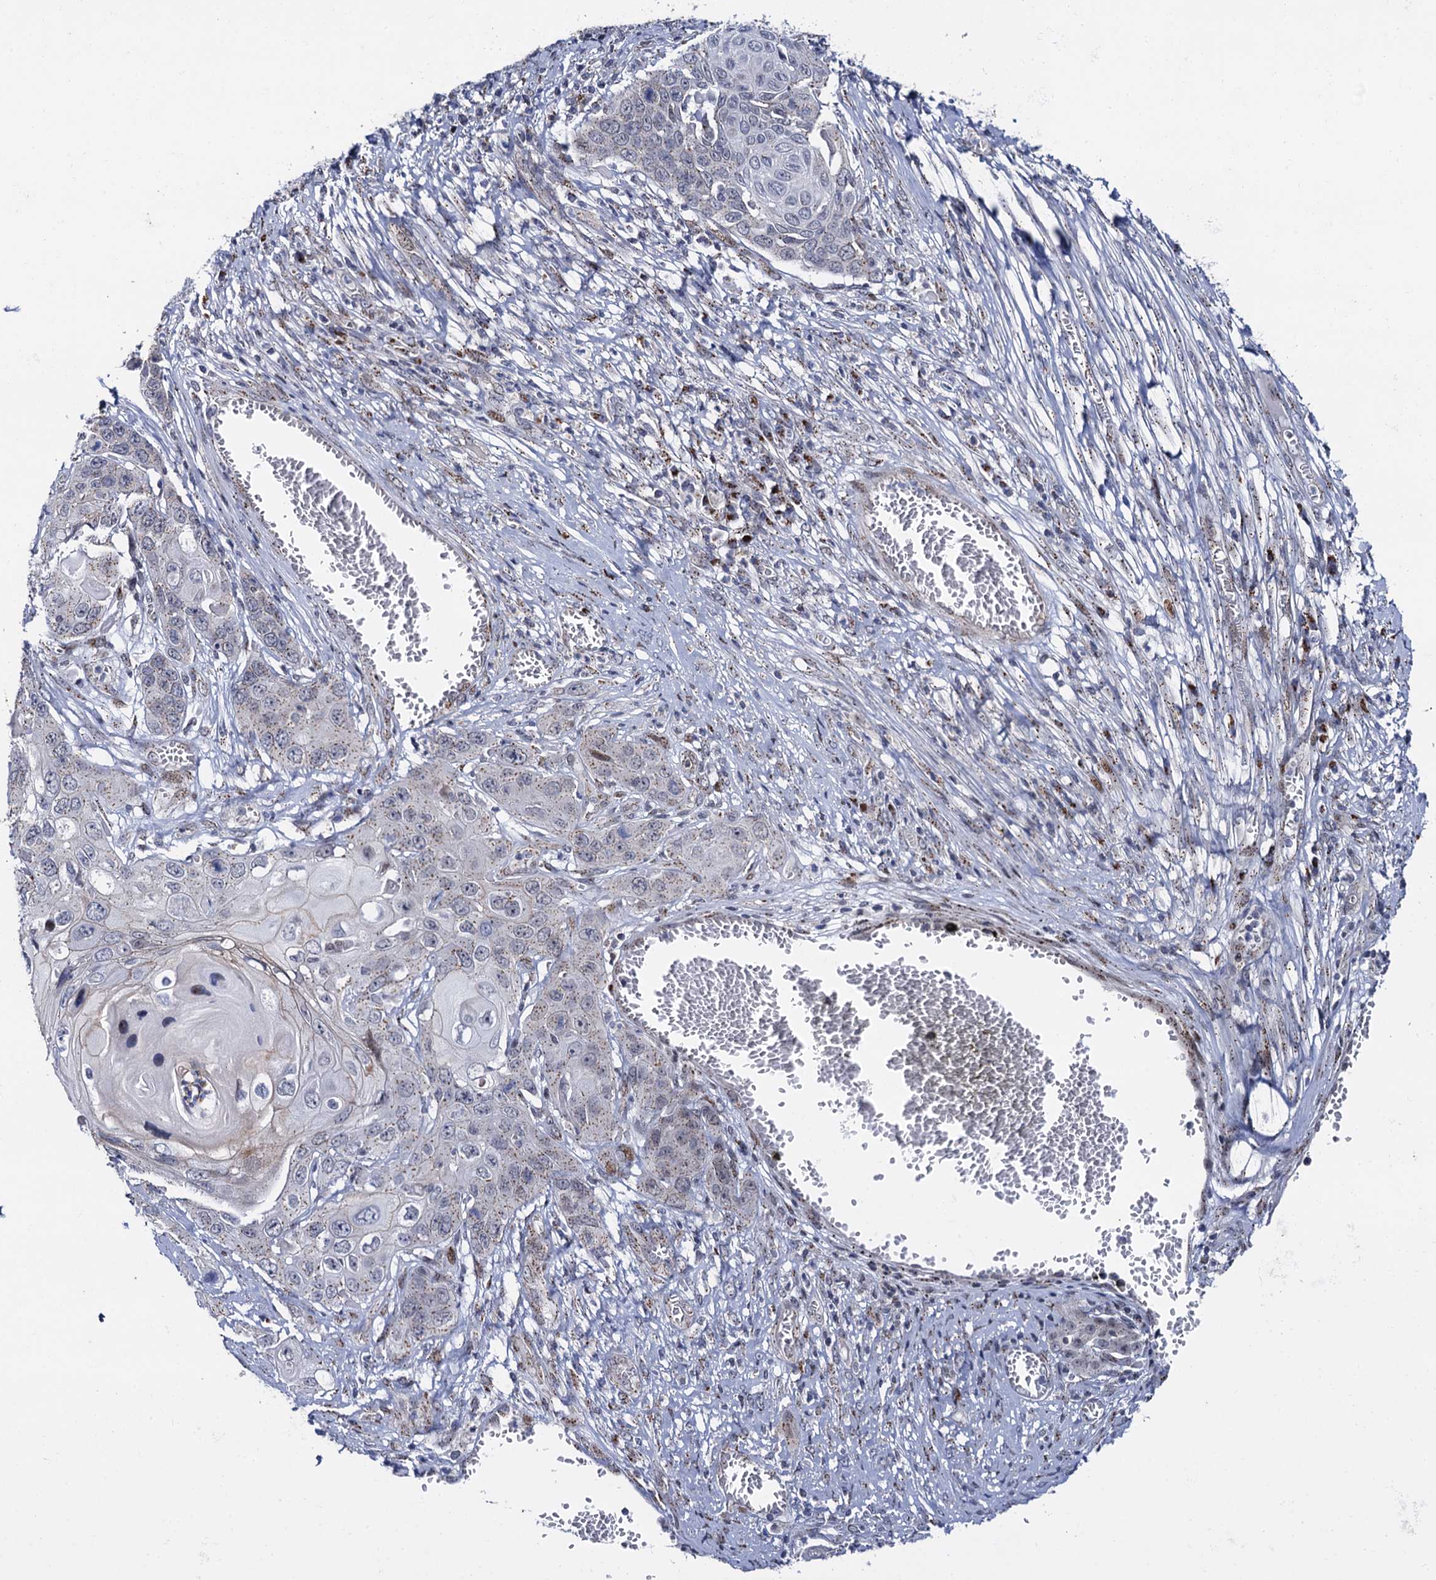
{"staining": {"intensity": "weak", "quantity": "25%-75%", "location": "cytoplasmic/membranous"}, "tissue": "skin cancer", "cell_type": "Tumor cells", "image_type": "cancer", "snomed": [{"axis": "morphology", "description": "Squamous cell carcinoma, NOS"}, {"axis": "topography", "description": "Skin"}], "caption": "IHC of human skin cancer reveals low levels of weak cytoplasmic/membranous staining in about 25%-75% of tumor cells.", "gene": "THAP2", "patient": {"sex": "male", "age": 55}}